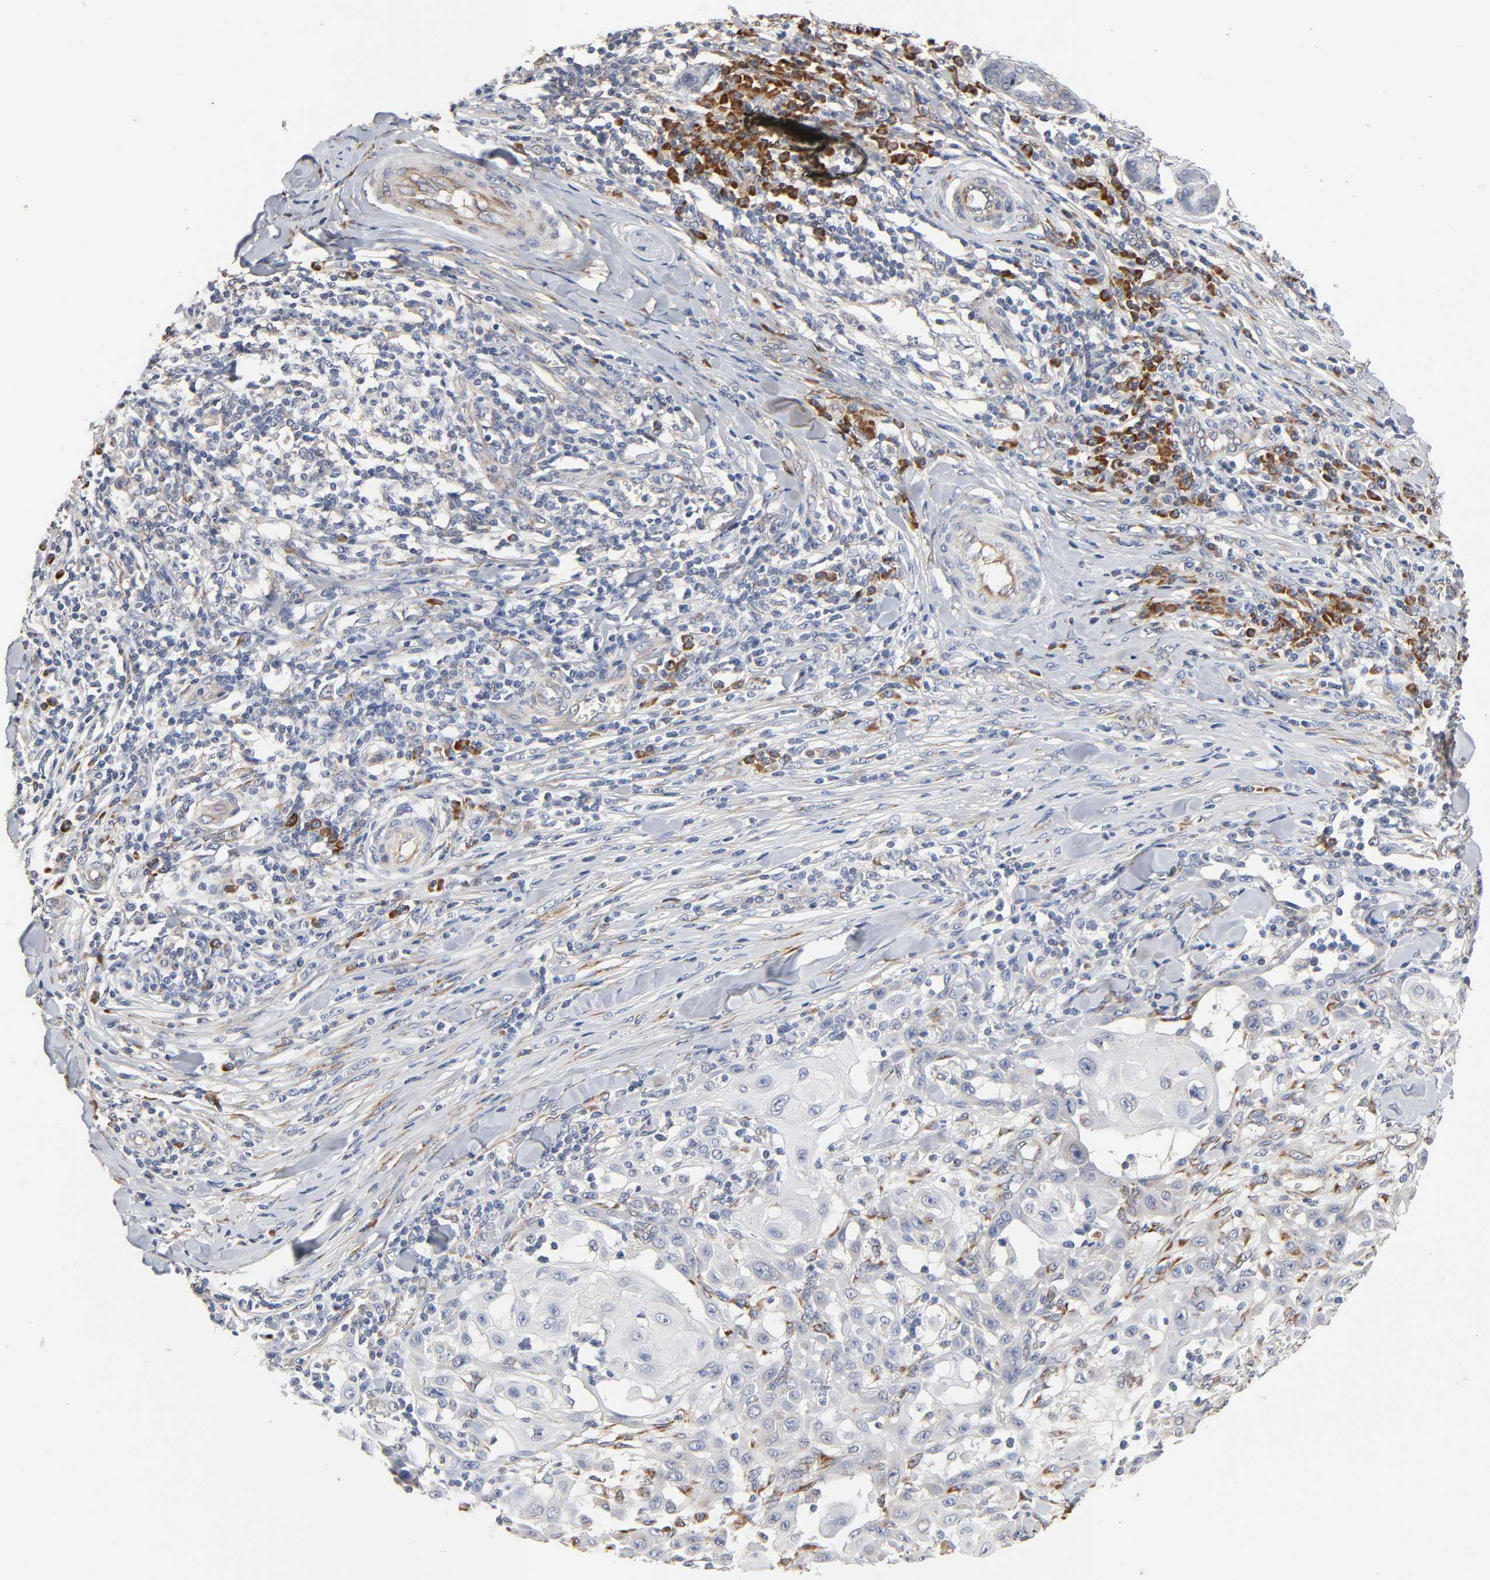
{"staining": {"intensity": "negative", "quantity": "none", "location": "none"}, "tissue": "skin cancer", "cell_type": "Tumor cells", "image_type": "cancer", "snomed": [{"axis": "morphology", "description": "Squamous cell carcinoma, NOS"}, {"axis": "topography", "description": "Skin"}], "caption": "High magnification brightfield microscopy of skin squamous cell carcinoma stained with DAB (3,3'-diaminobenzidine) (brown) and counterstained with hematoxylin (blue): tumor cells show no significant positivity. The staining is performed using DAB (3,3'-diaminobenzidine) brown chromogen with nuclei counter-stained in using hematoxylin.", "gene": "HDLBP", "patient": {"sex": "male", "age": 24}}